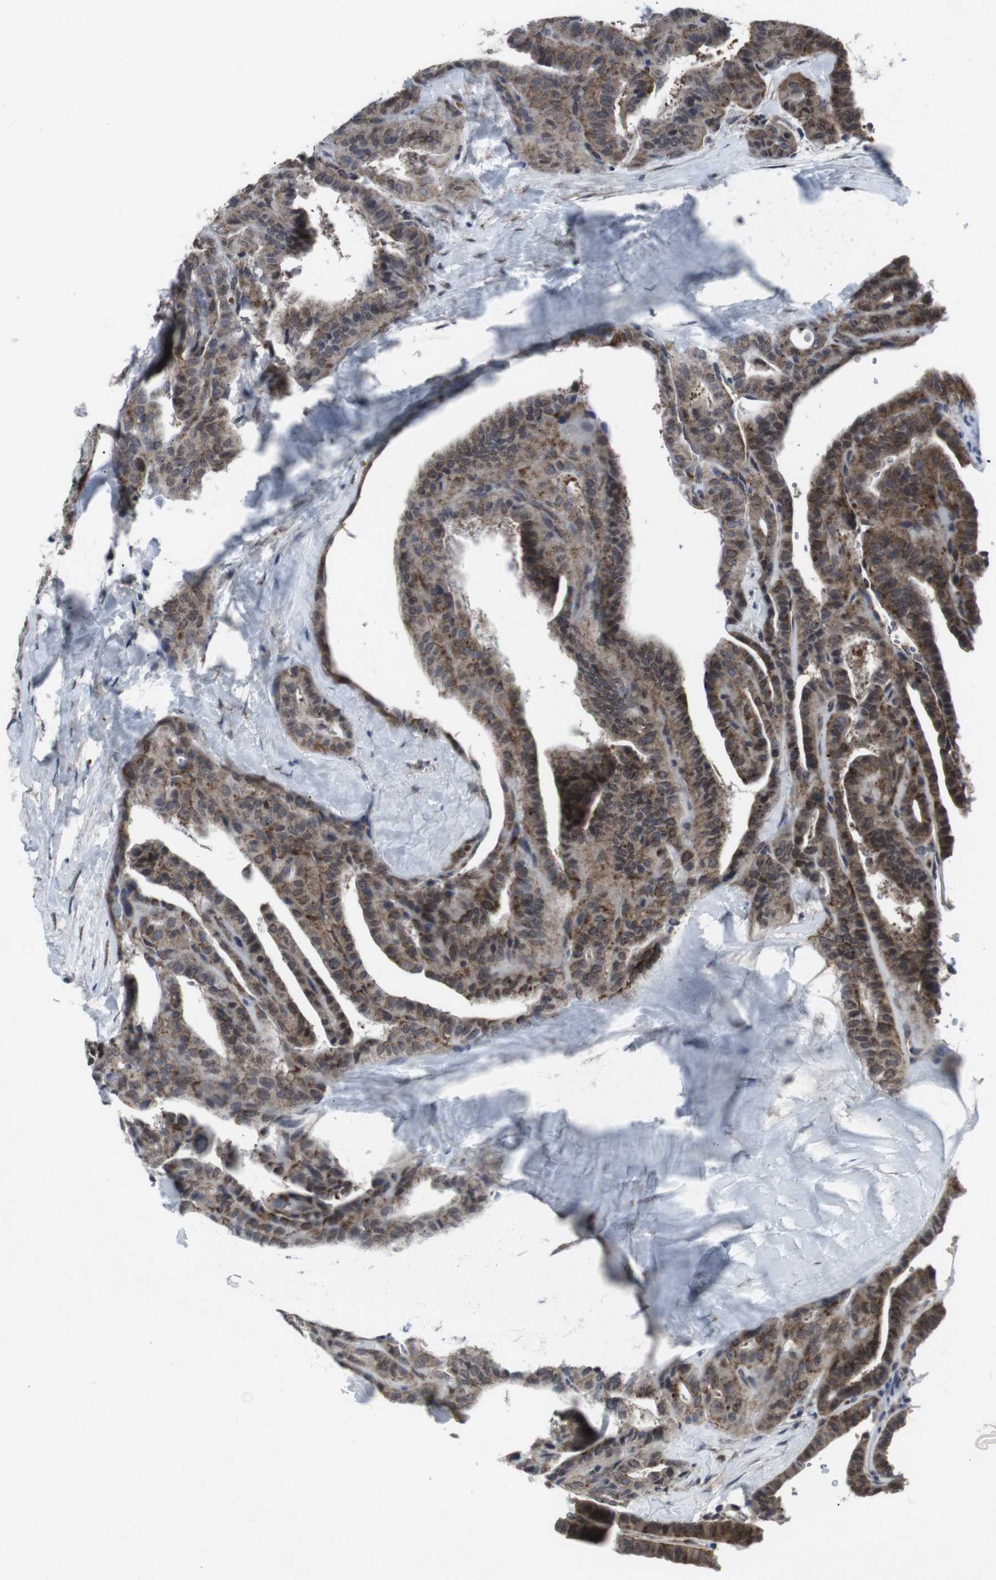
{"staining": {"intensity": "moderate", "quantity": ">75%", "location": "cytoplasmic/membranous"}, "tissue": "thyroid cancer", "cell_type": "Tumor cells", "image_type": "cancer", "snomed": [{"axis": "morphology", "description": "Papillary adenocarcinoma, NOS"}, {"axis": "topography", "description": "Thyroid gland"}], "caption": "Immunohistochemistry (IHC) (DAB) staining of human thyroid cancer reveals moderate cytoplasmic/membranous protein expression in about >75% of tumor cells. The staining was performed using DAB, with brown indicating positive protein expression. Nuclei are stained blue with hematoxylin.", "gene": "GEMIN2", "patient": {"sex": "male", "age": 77}}